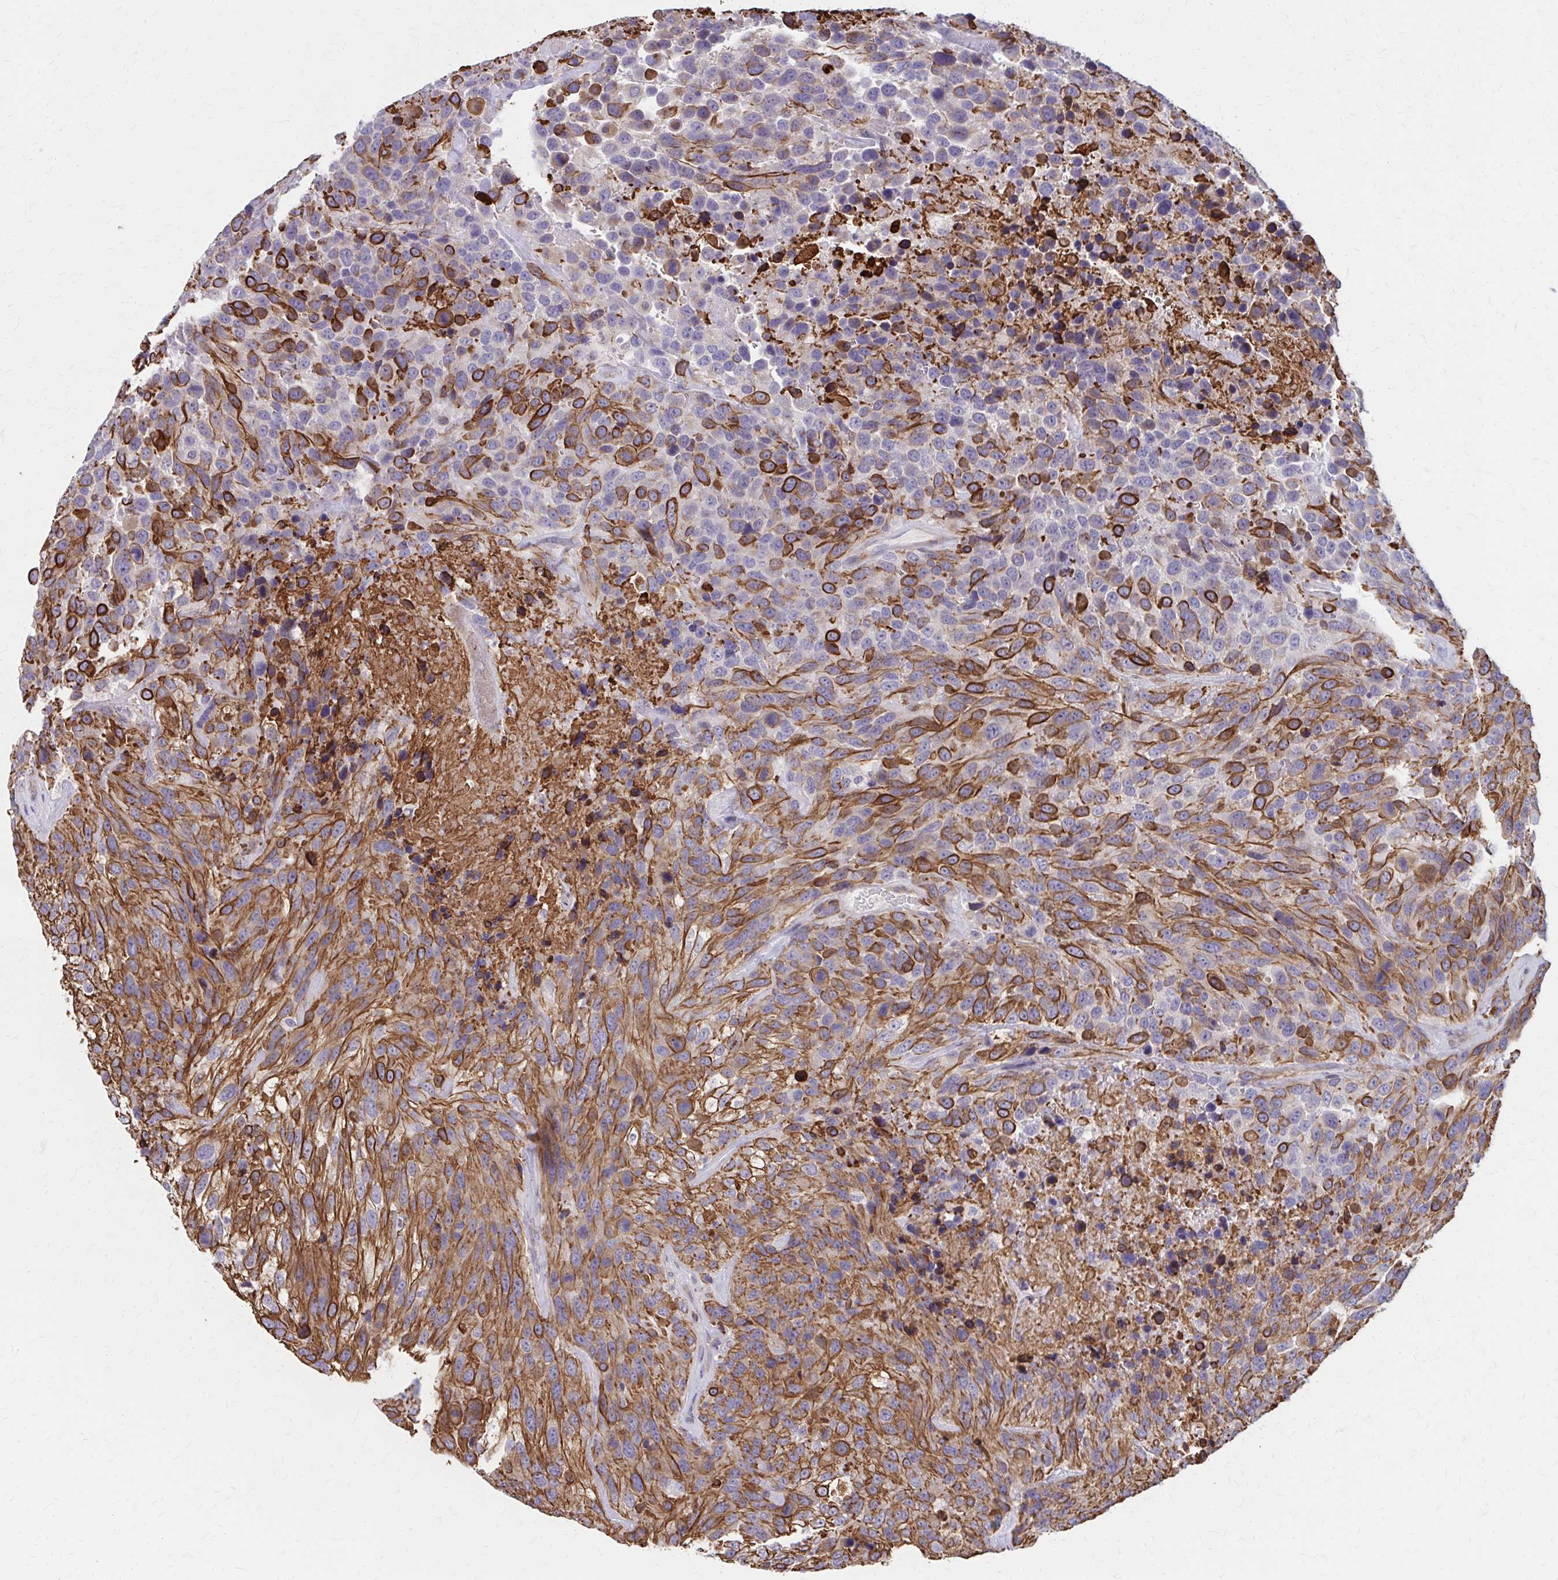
{"staining": {"intensity": "strong", "quantity": "25%-75%", "location": "cytoplasmic/membranous"}, "tissue": "urothelial cancer", "cell_type": "Tumor cells", "image_type": "cancer", "snomed": [{"axis": "morphology", "description": "Urothelial carcinoma, High grade"}, {"axis": "topography", "description": "Urinary bladder"}], "caption": "Urothelial cancer stained with a protein marker demonstrates strong staining in tumor cells.", "gene": "GLYATL2", "patient": {"sex": "female", "age": 70}}